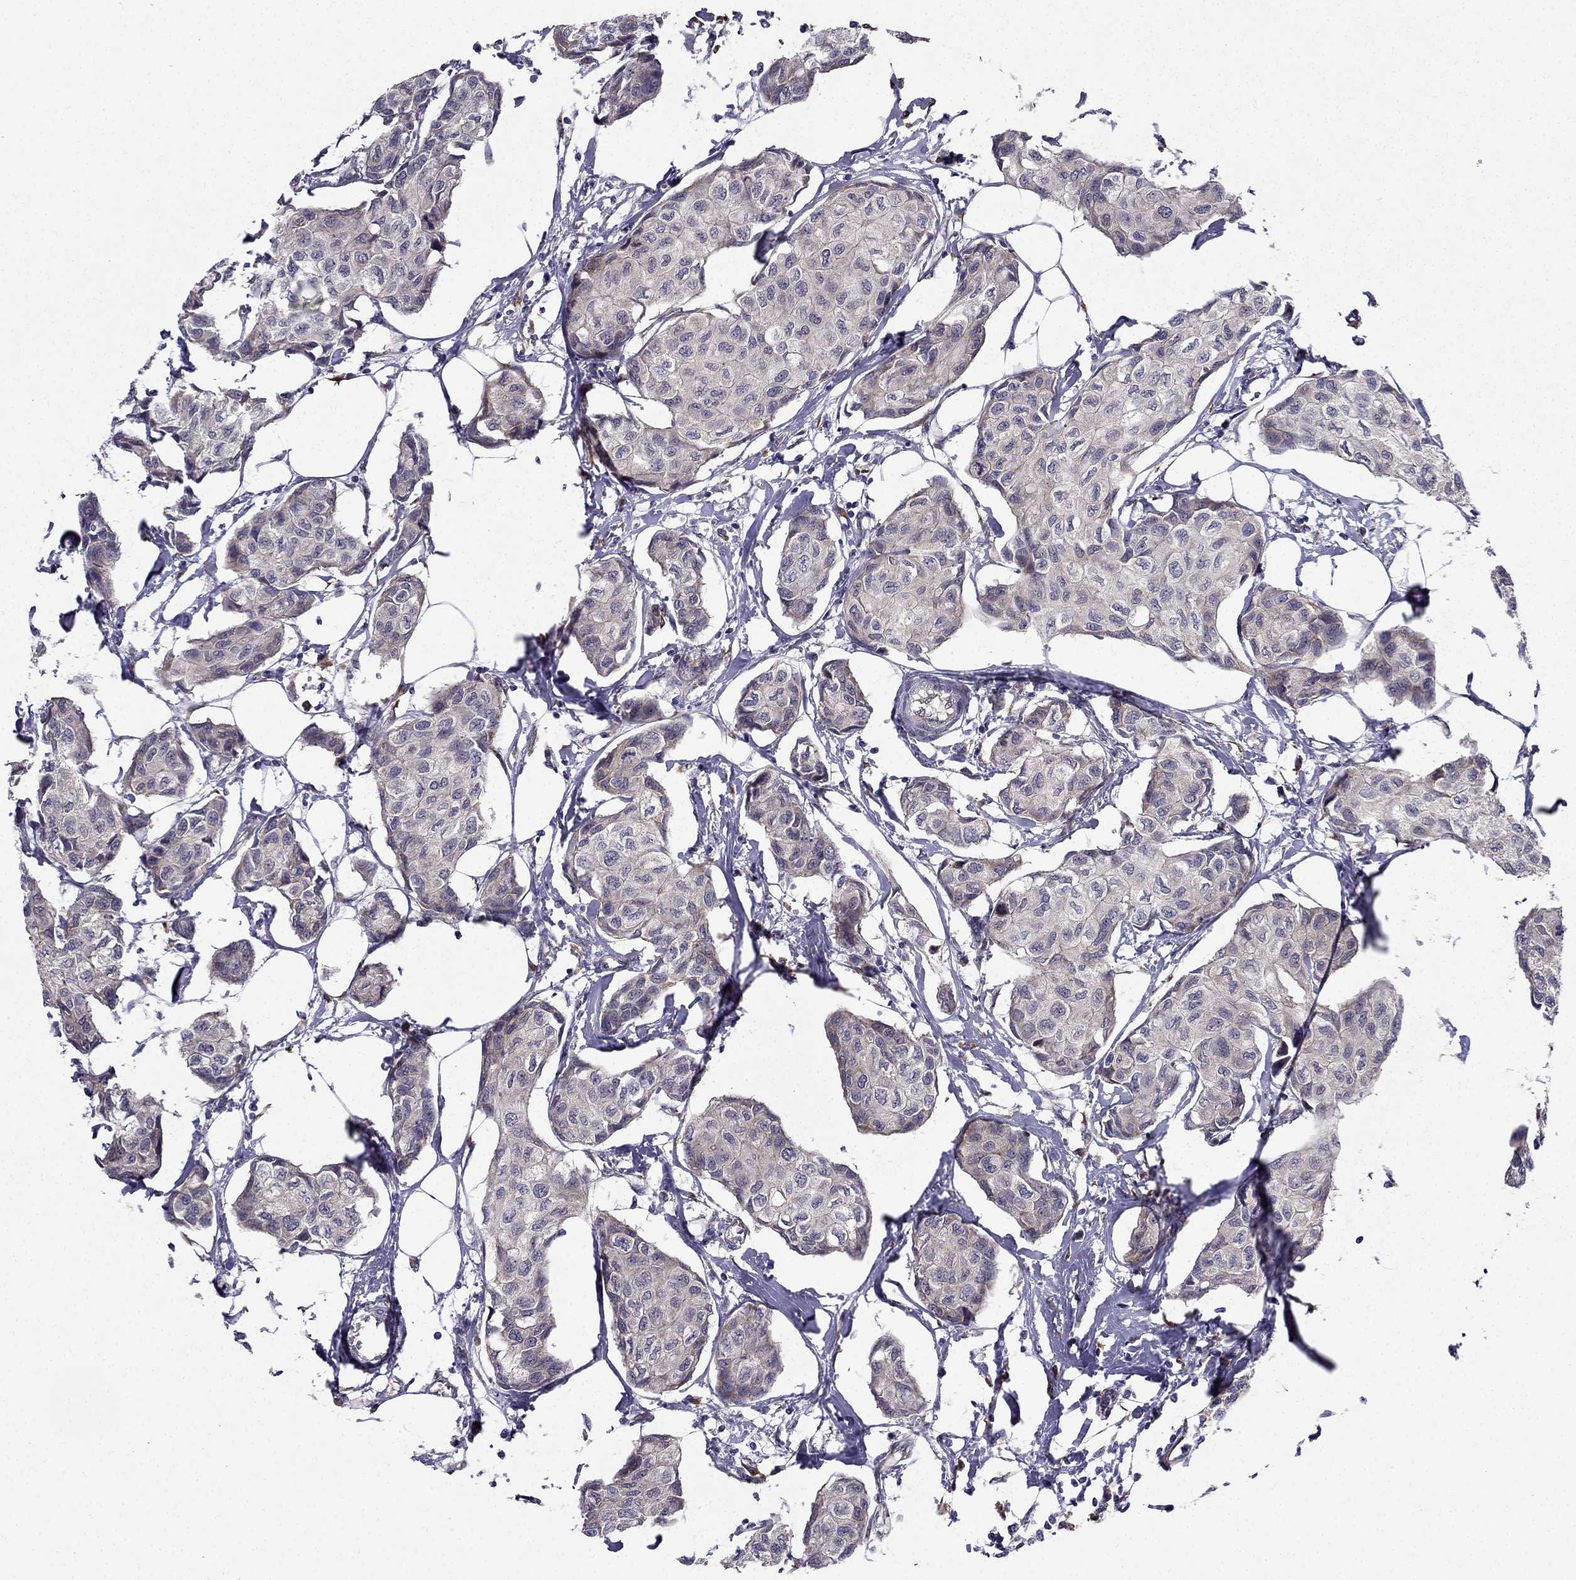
{"staining": {"intensity": "weak", "quantity": "<25%", "location": "cytoplasmic/membranous"}, "tissue": "breast cancer", "cell_type": "Tumor cells", "image_type": "cancer", "snomed": [{"axis": "morphology", "description": "Duct carcinoma"}, {"axis": "topography", "description": "Breast"}], "caption": "This micrograph is of breast infiltrating ductal carcinoma stained with immunohistochemistry (IHC) to label a protein in brown with the nuclei are counter-stained blue. There is no positivity in tumor cells.", "gene": "ARHGEF28", "patient": {"sex": "female", "age": 80}}